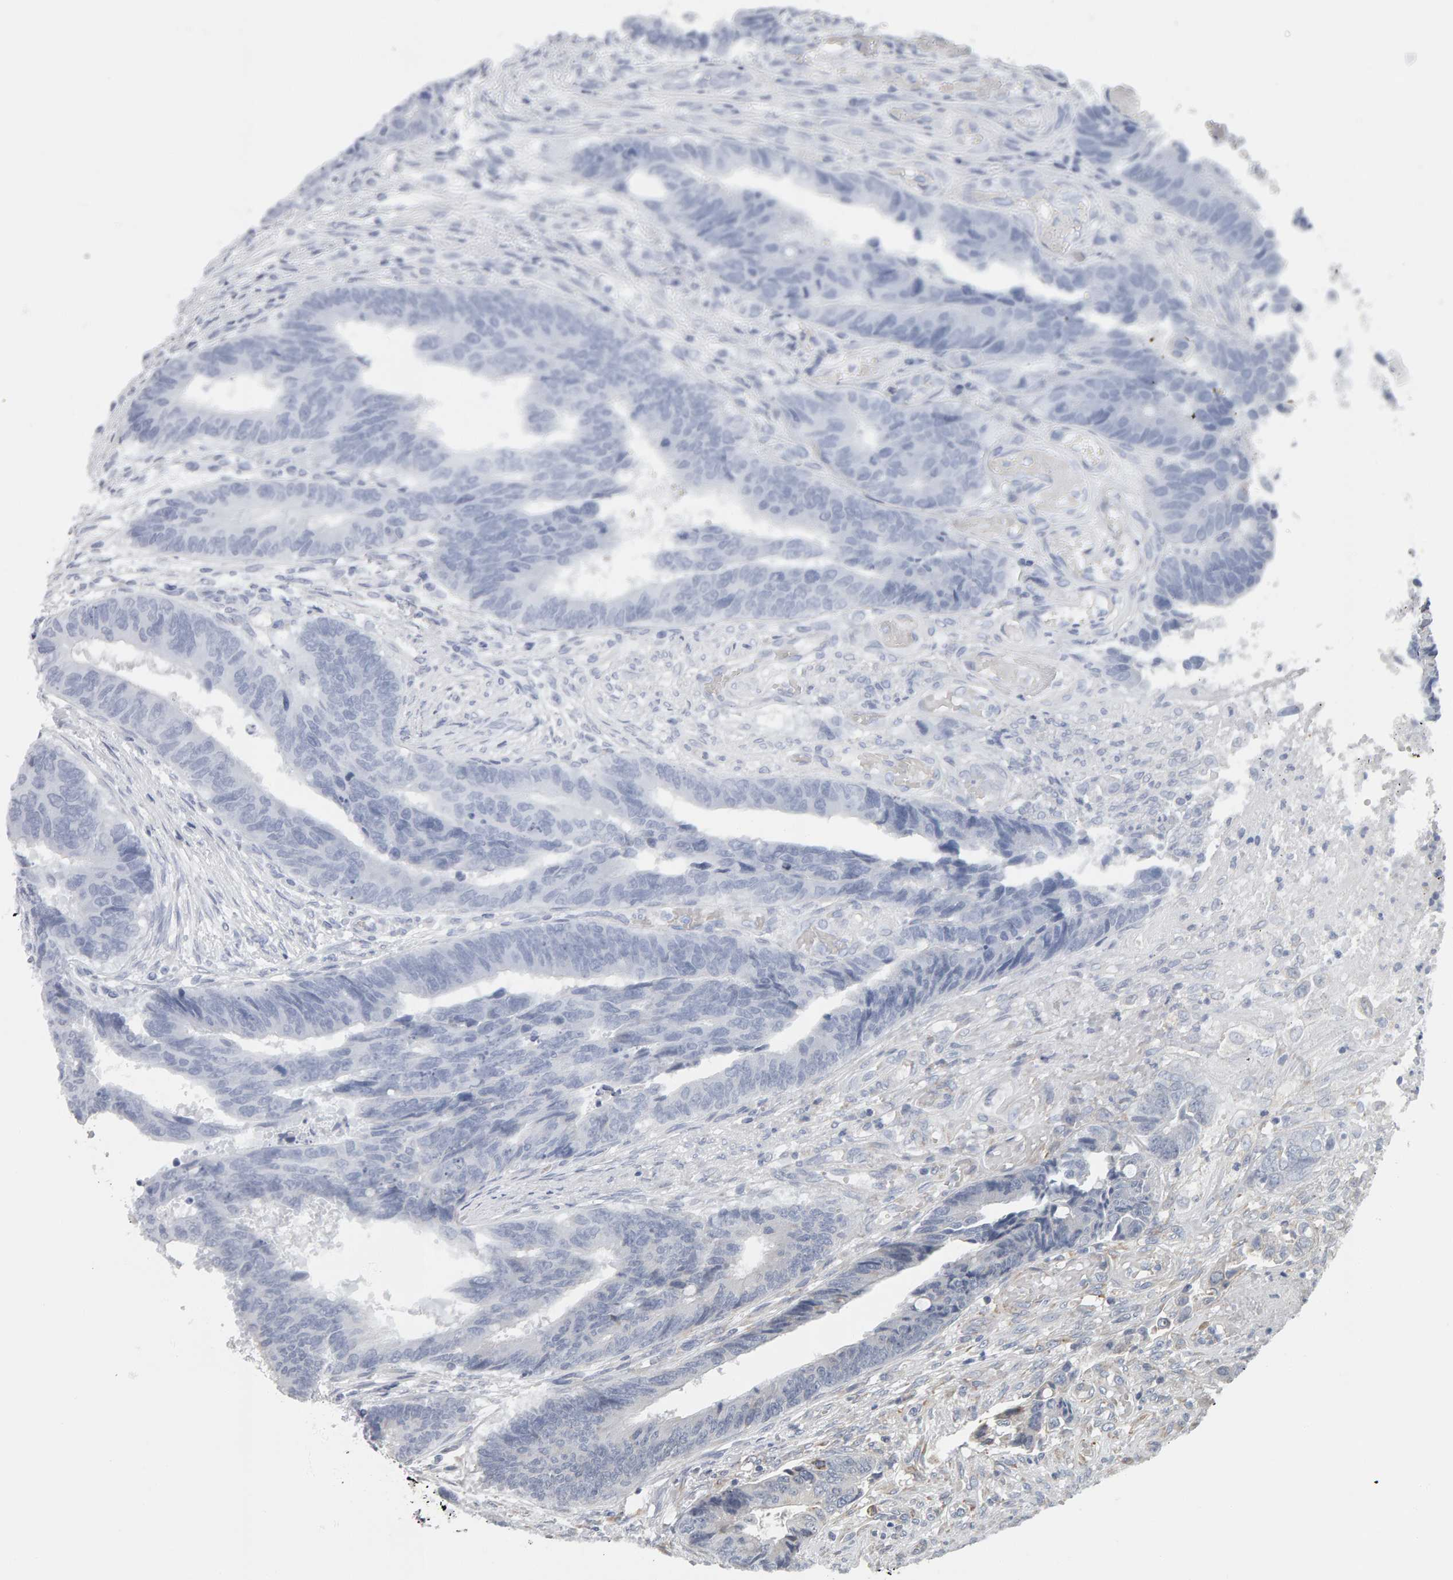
{"staining": {"intensity": "negative", "quantity": "none", "location": "none"}, "tissue": "colorectal cancer", "cell_type": "Tumor cells", "image_type": "cancer", "snomed": [{"axis": "morphology", "description": "Adenocarcinoma, NOS"}, {"axis": "topography", "description": "Rectum"}], "caption": "Tumor cells show no significant protein positivity in colorectal cancer (adenocarcinoma).", "gene": "ADHFE1", "patient": {"sex": "male", "age": 84}}